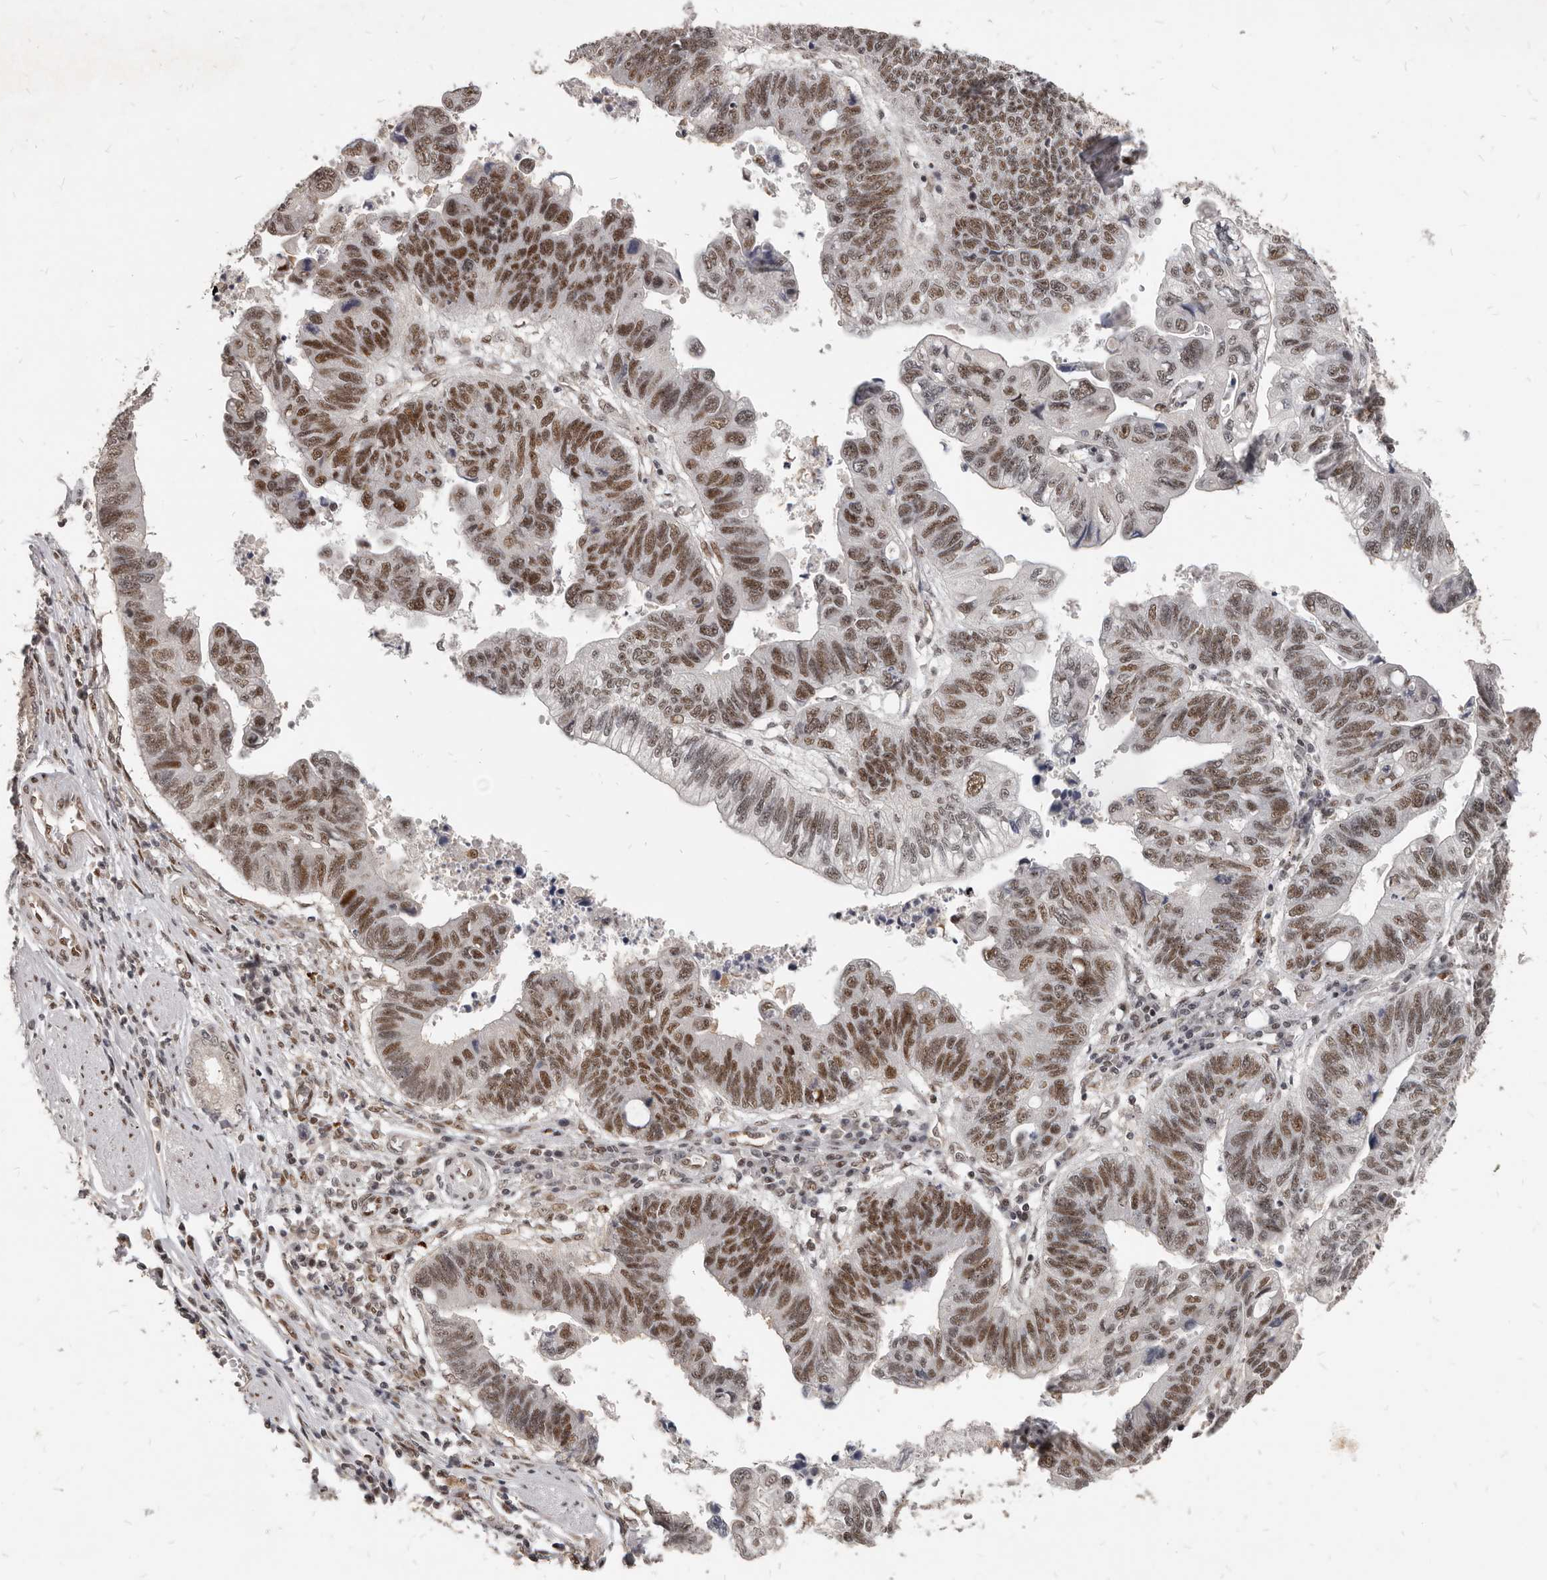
{"staining": {"intensity": "moderate", "quantity": ">75%", "location": "nuclear"}, "tissue": "stomach cancer", "cell_type": "Tumor cells", "image_type": "cancer", "snomed": [{"axis": "morphology", "description": "Adenocarcinoma, NOS"}, {"axis": "topography", "description": "Stomach"}], "caption": "Immunohistochemical staining of adenocarcinoma (stomach) demonstrates medium levels of moderate nuclear protein expression in about >75% of tumor cells.", "gene": "ATF5", "patient": {"sex": "male", "age": 59}}